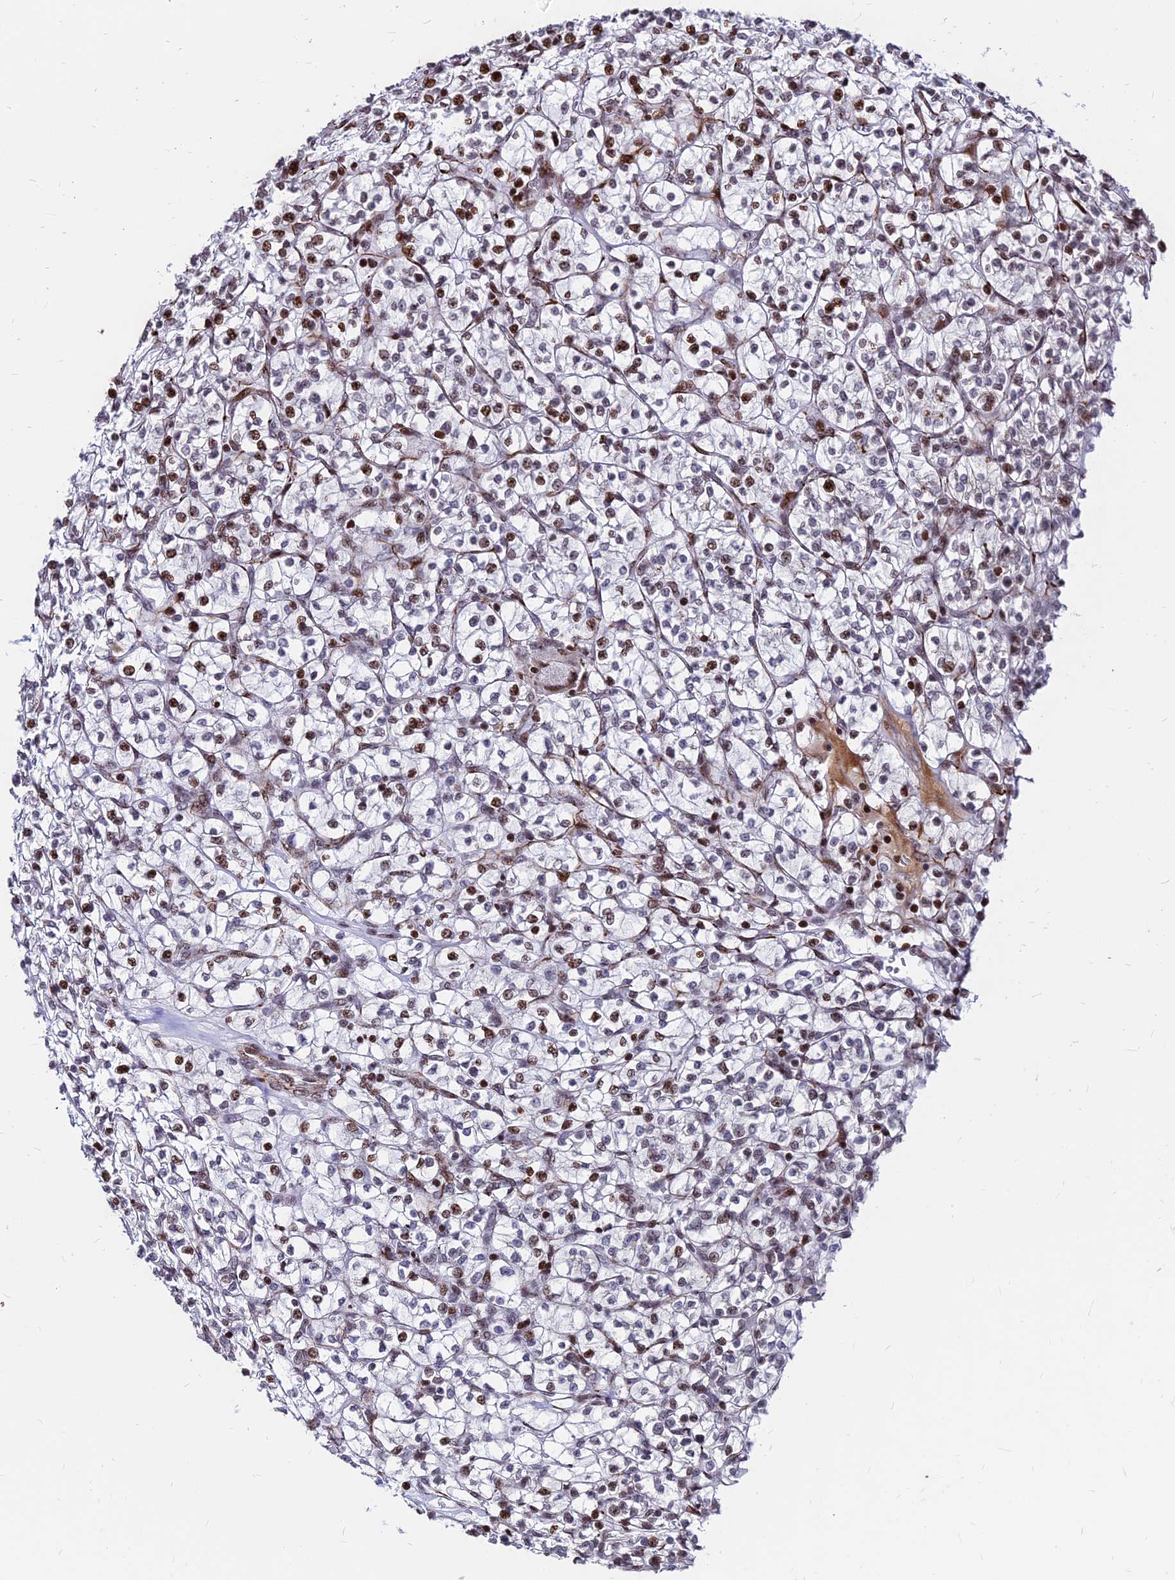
{"staining": {"intensity": "moderate", "quantity": "25%-75%", "location": "nuclear"}, "tissue": "renal cancer", "cell_type": "Tumor cells", "image_type": "cancer", "snomed": [{"axis": "morphology", "description": "Adenocarcinoma, NOS"}, {"axis": "topography", "description": "Kidney"}], "caption": "Human renal adenocarcinoma stained for a protein (brown) exhibits moderate nuclear positive staining in approximately 25%-75% of tumor cells.", "gene": "NYAP2", "patient": {"sex": "female", "age": 64}}